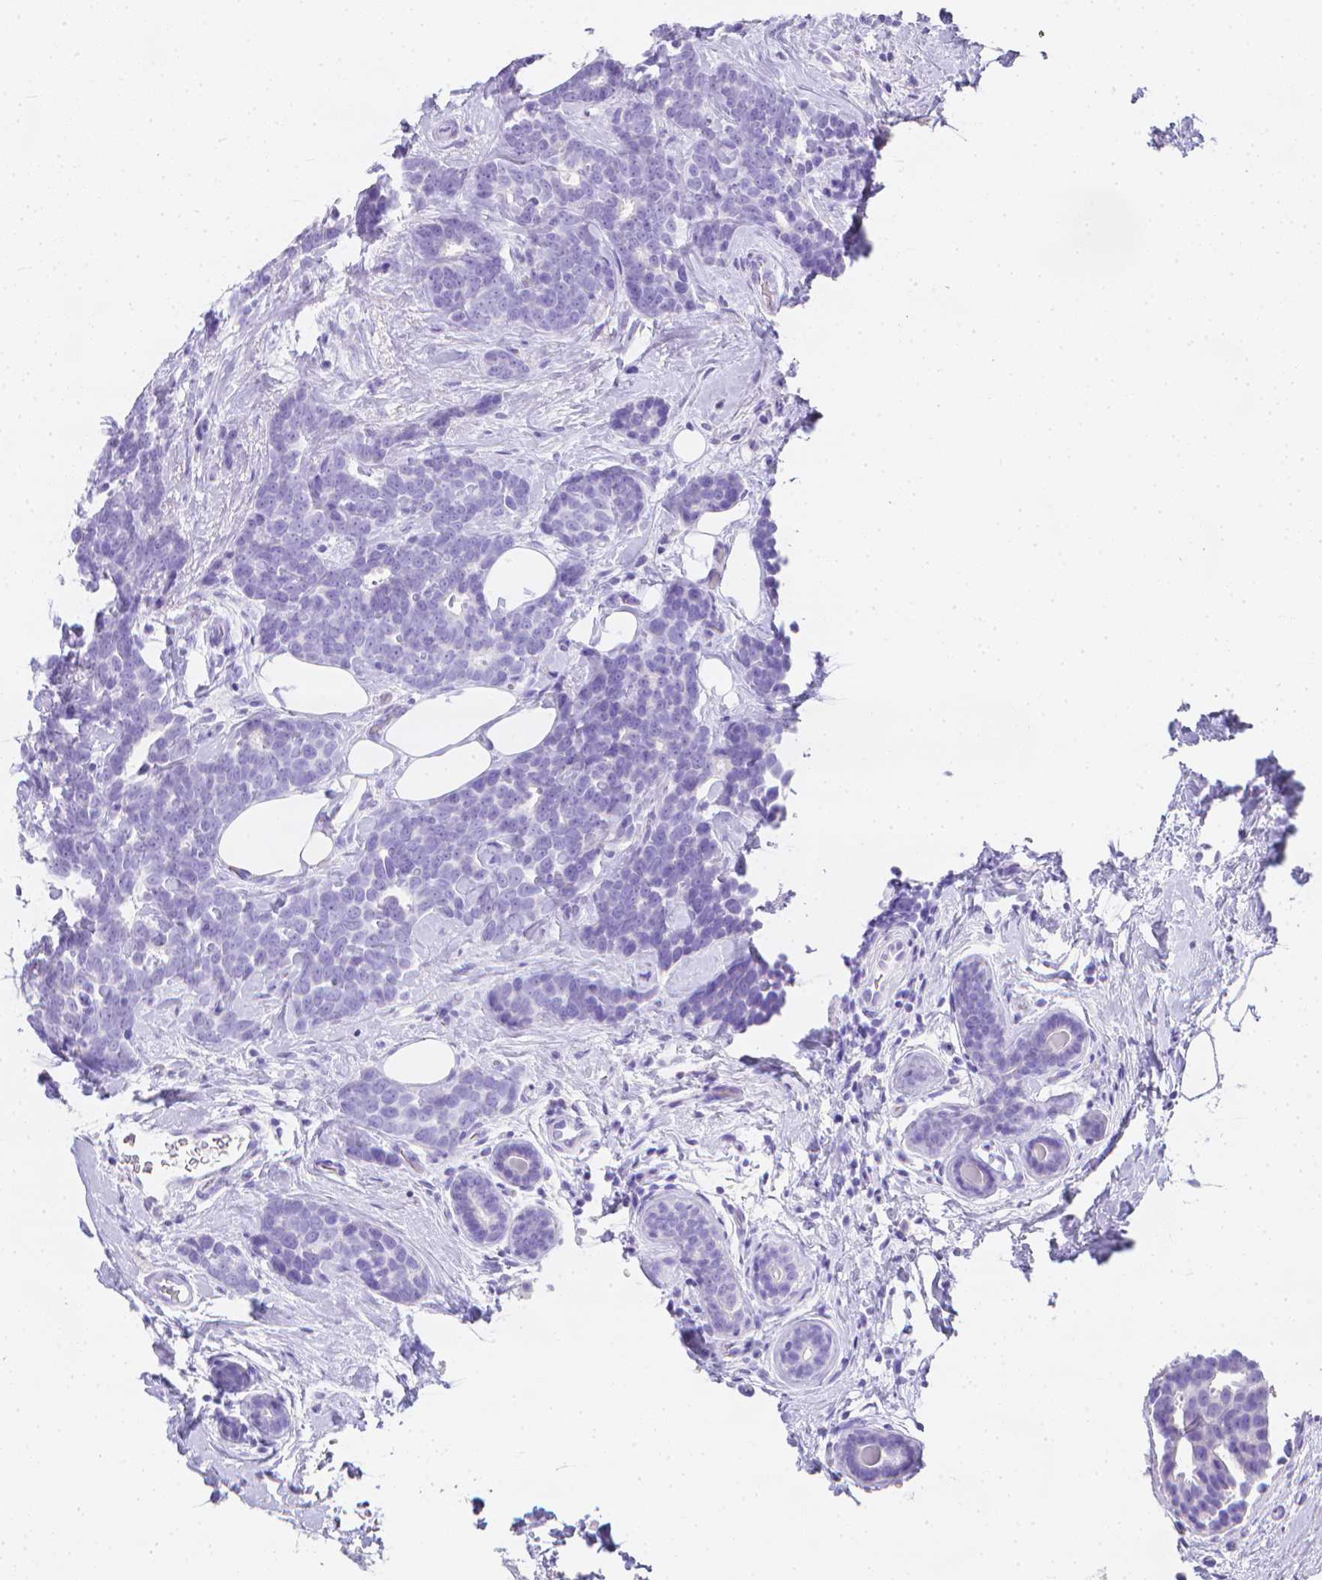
{"staining": {"intensity": "negative", "quantity": "none", "location": "none"}, "tissue": "breast cancer", "cell_type": "Tumor cells", "image_type": "cancer", "snomed": [{"axis": "morphology", "description": "Duct carcinoma"}, {"axis": "topography", "description": "Breast"}], "caption": "Infiltrating ductal carcinoma (breast) was stained to show a protein in brown. There is no significant staining in tumor cells.", "gene": "LGALS4", "patient": {"sex": "female", "age": 71}}